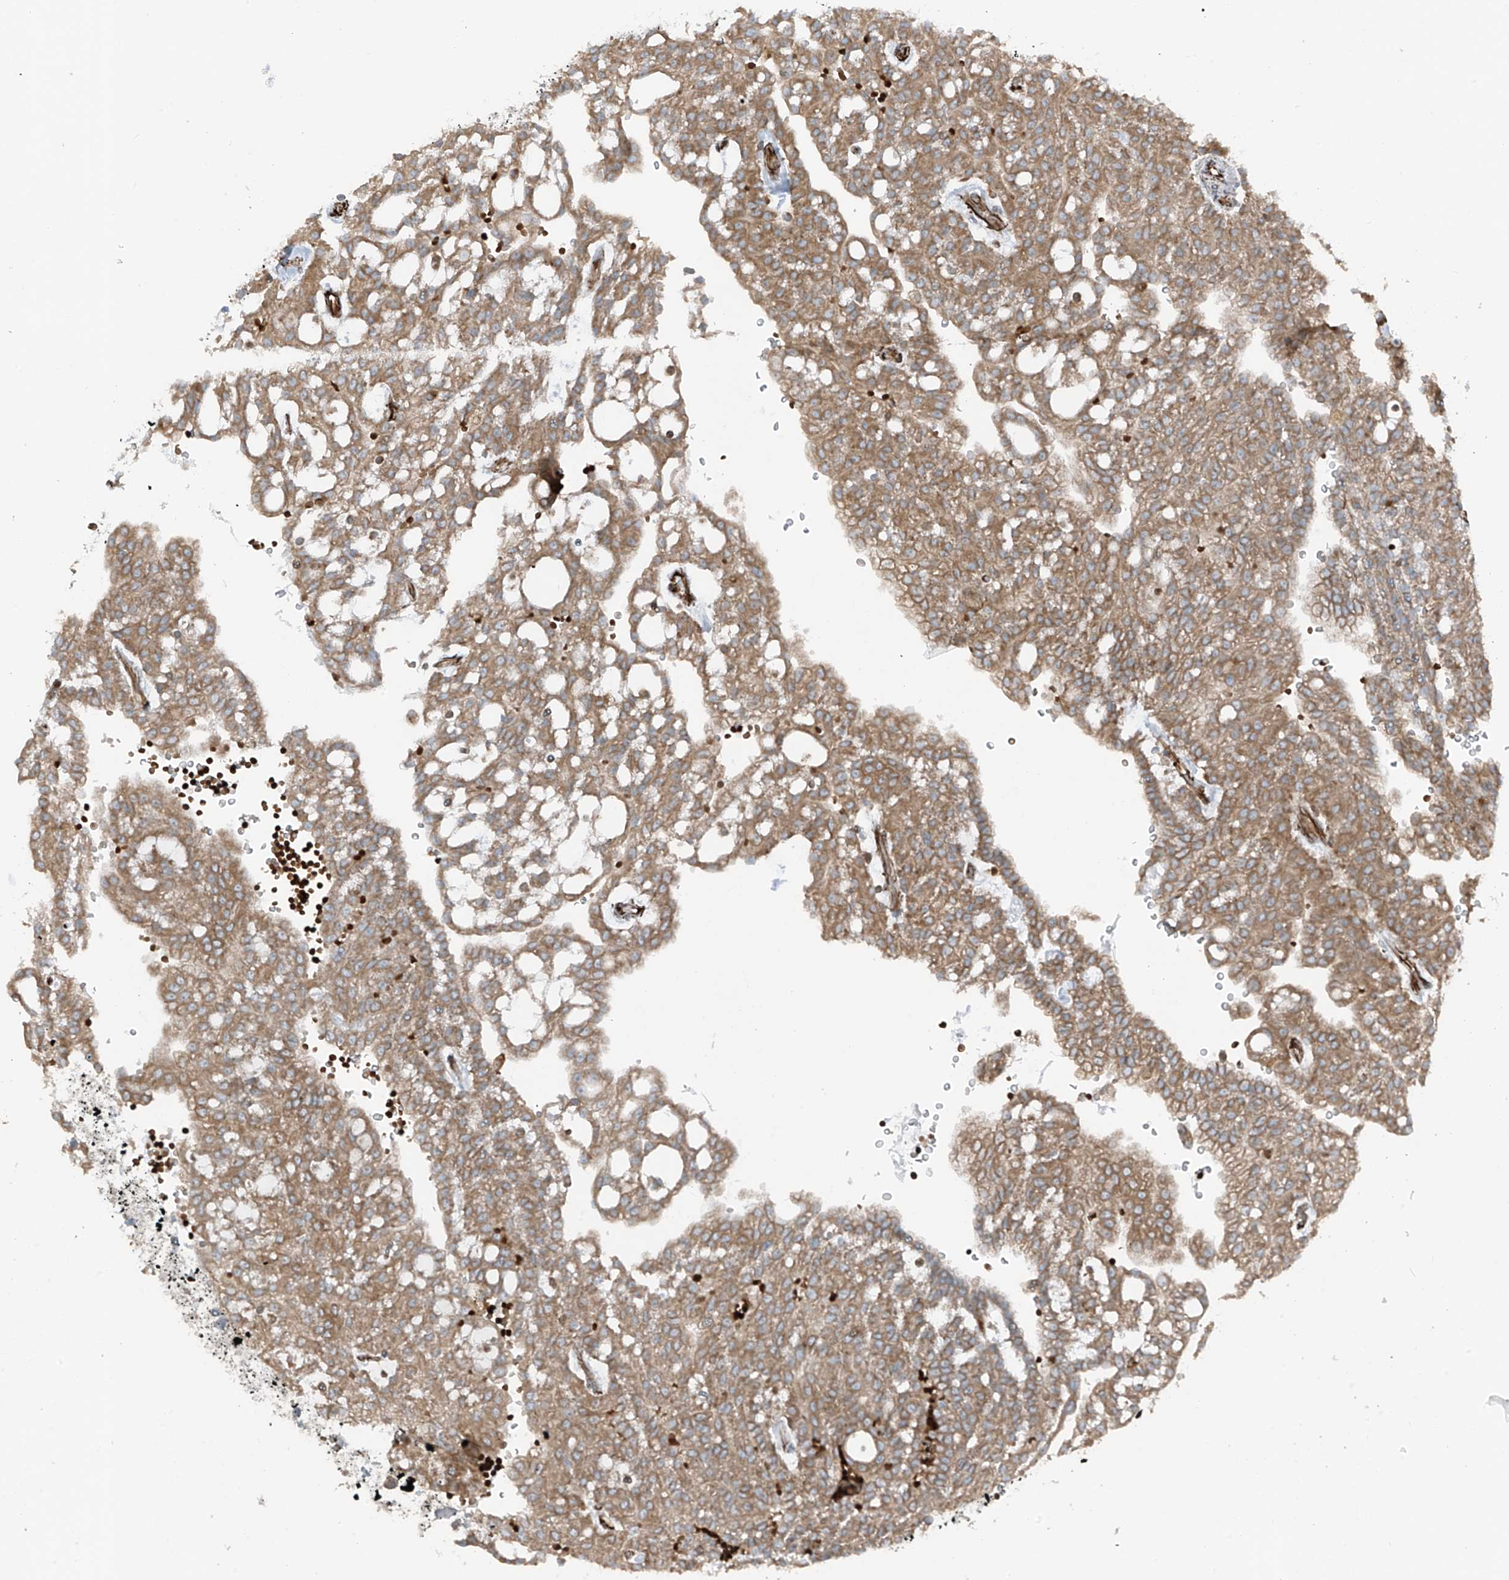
{"staining": {"intensity": "moderate", "quantity": ">75%", "location": "cytoplasmic/membranous"}, "tissue": "renal cancer", "cell_type": "Tumor cells", "image_type": "cancer", "snomed": [{"axis": "morphology", "description": "Adenocarcinoma, NOS"}, {"axis": "topography", "description": "Kidney"}], "caption": "A micrograph of human adenocarcinoma (renal) stained for a protein displays moderate cytoplasmic/membranous brown staining in tumor cells.", "gene": "ERLEC1", "patient": {"sex": "male", "age": 63}}